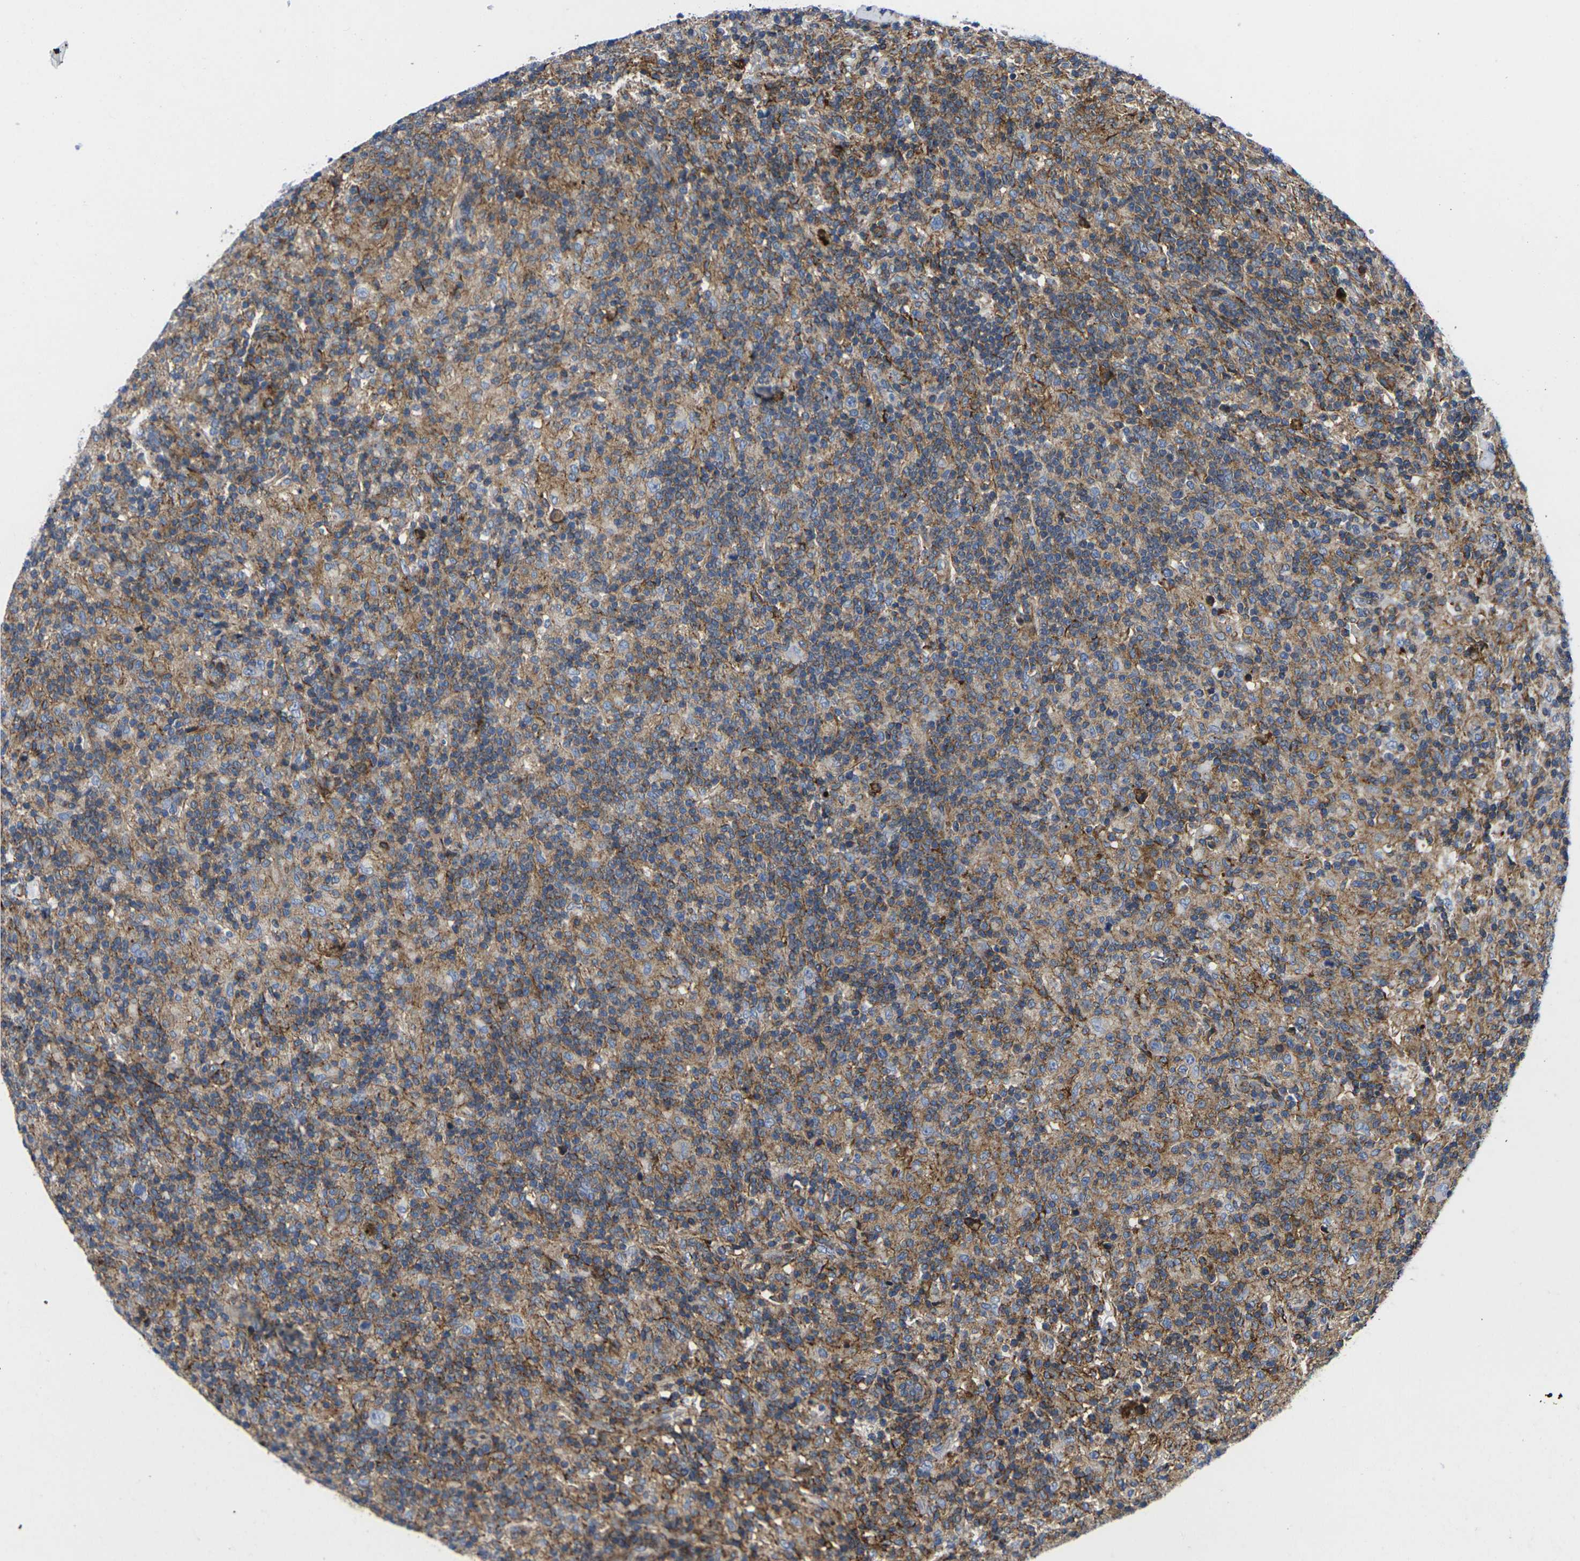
{"staining": {"intensity": "negative", "quantity": "none", "location": "none"}, "tissue": "lymphoma", "cell_type": "Tumor cells", "image_type": "cancer", "snomed": [{"axis": "morphology", "description": "Hodgkin's disease, NOS"}, {"axis": "topography", "description": "Lymph node"}], "caption": "IHC of lymphoma demonstrates no expression in tumor cells.", "gene": "GPR4", "patient": {"sex": "male", "age": 70}}